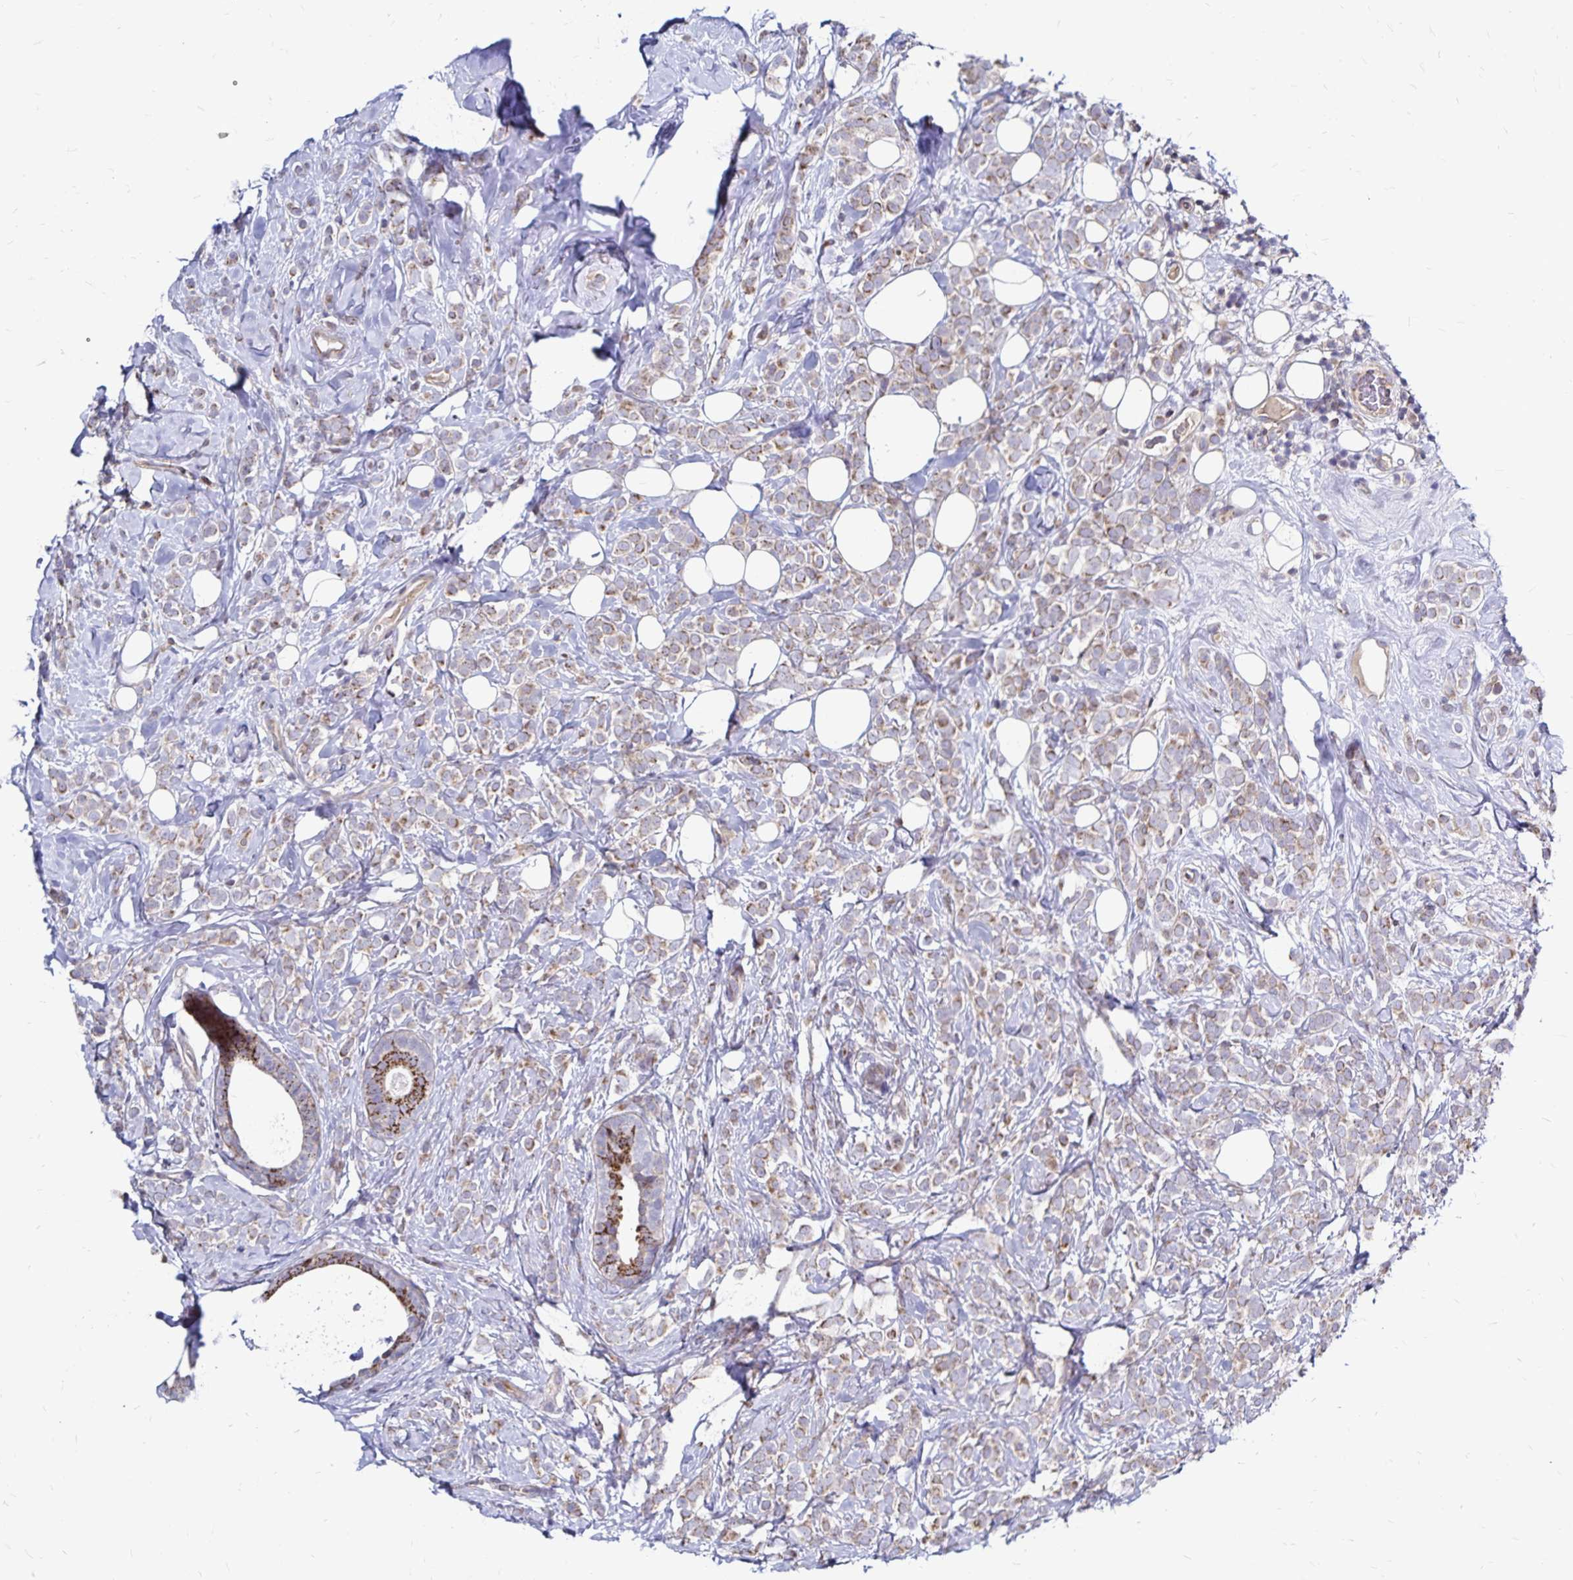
{"staining": {"intensity": "weak", "quantity": ">75%", "location": "cytoplasmic/membranous"}, "tissue": "breast cancer", "cell_type": "Tumor cells", "image_type": "cancer", "snomed": [{"axis": "morphology", "description": "Lobular carcinoma"}, {"axis": "topography", "description": "Breast"}], "caption": "Protein positivity by immunohistochemistry (IHC) exhibits weak cytoplasmic/membranous positivity in approximately >75% of tumor cells in lobular carcinoma (breast). Using DAB (brown) and hematoxylin (blue) stains, captured at high magnification using brightfield microscopy.", "gene": "NAGPA", "patient": {"sex": "female", "age": 49}}